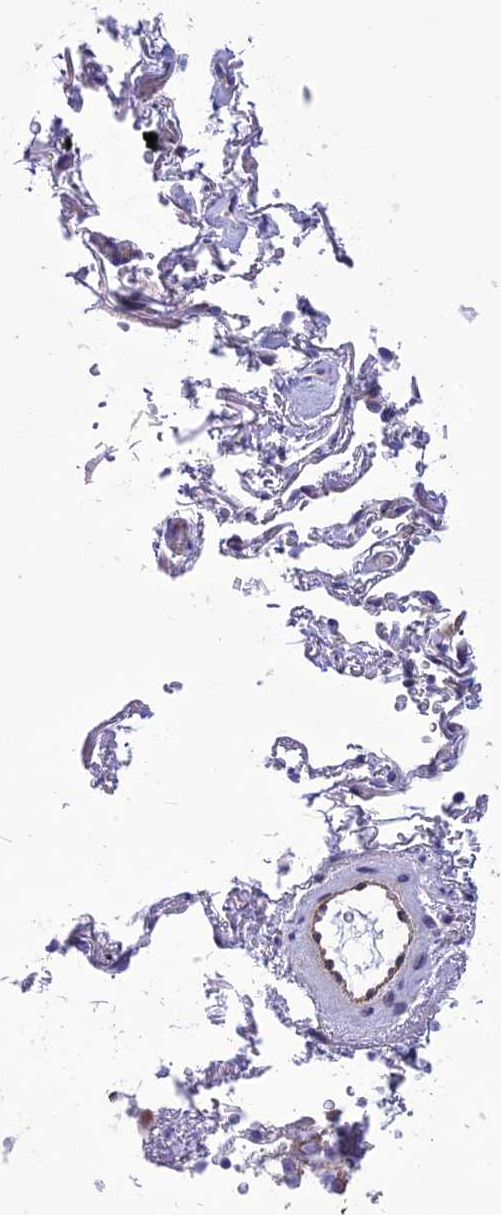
{"staining": {"intensity": "moderate", "quantity": "<25%", "location": "cytoplasmic/membranous"}, "tissue": "lung cancer", "cell_type": "Tumor cells", "image_type": "cancer", "snomed": [{"axis": "morphology", "description": "Adenocarcinoma, NOS"}, {"axis": "topography", "description": "Lung"}], "caption": "Protein analysis of lung adenocarcinoma tissue displays moderate cytoplasmic/membranous positivity in approximately <25% of tumor cells. (Brightfield microscopy of DAB IHC at high magnification).", "gene": "PSMF1", "patient": {"sex": "female", "age": 69}}